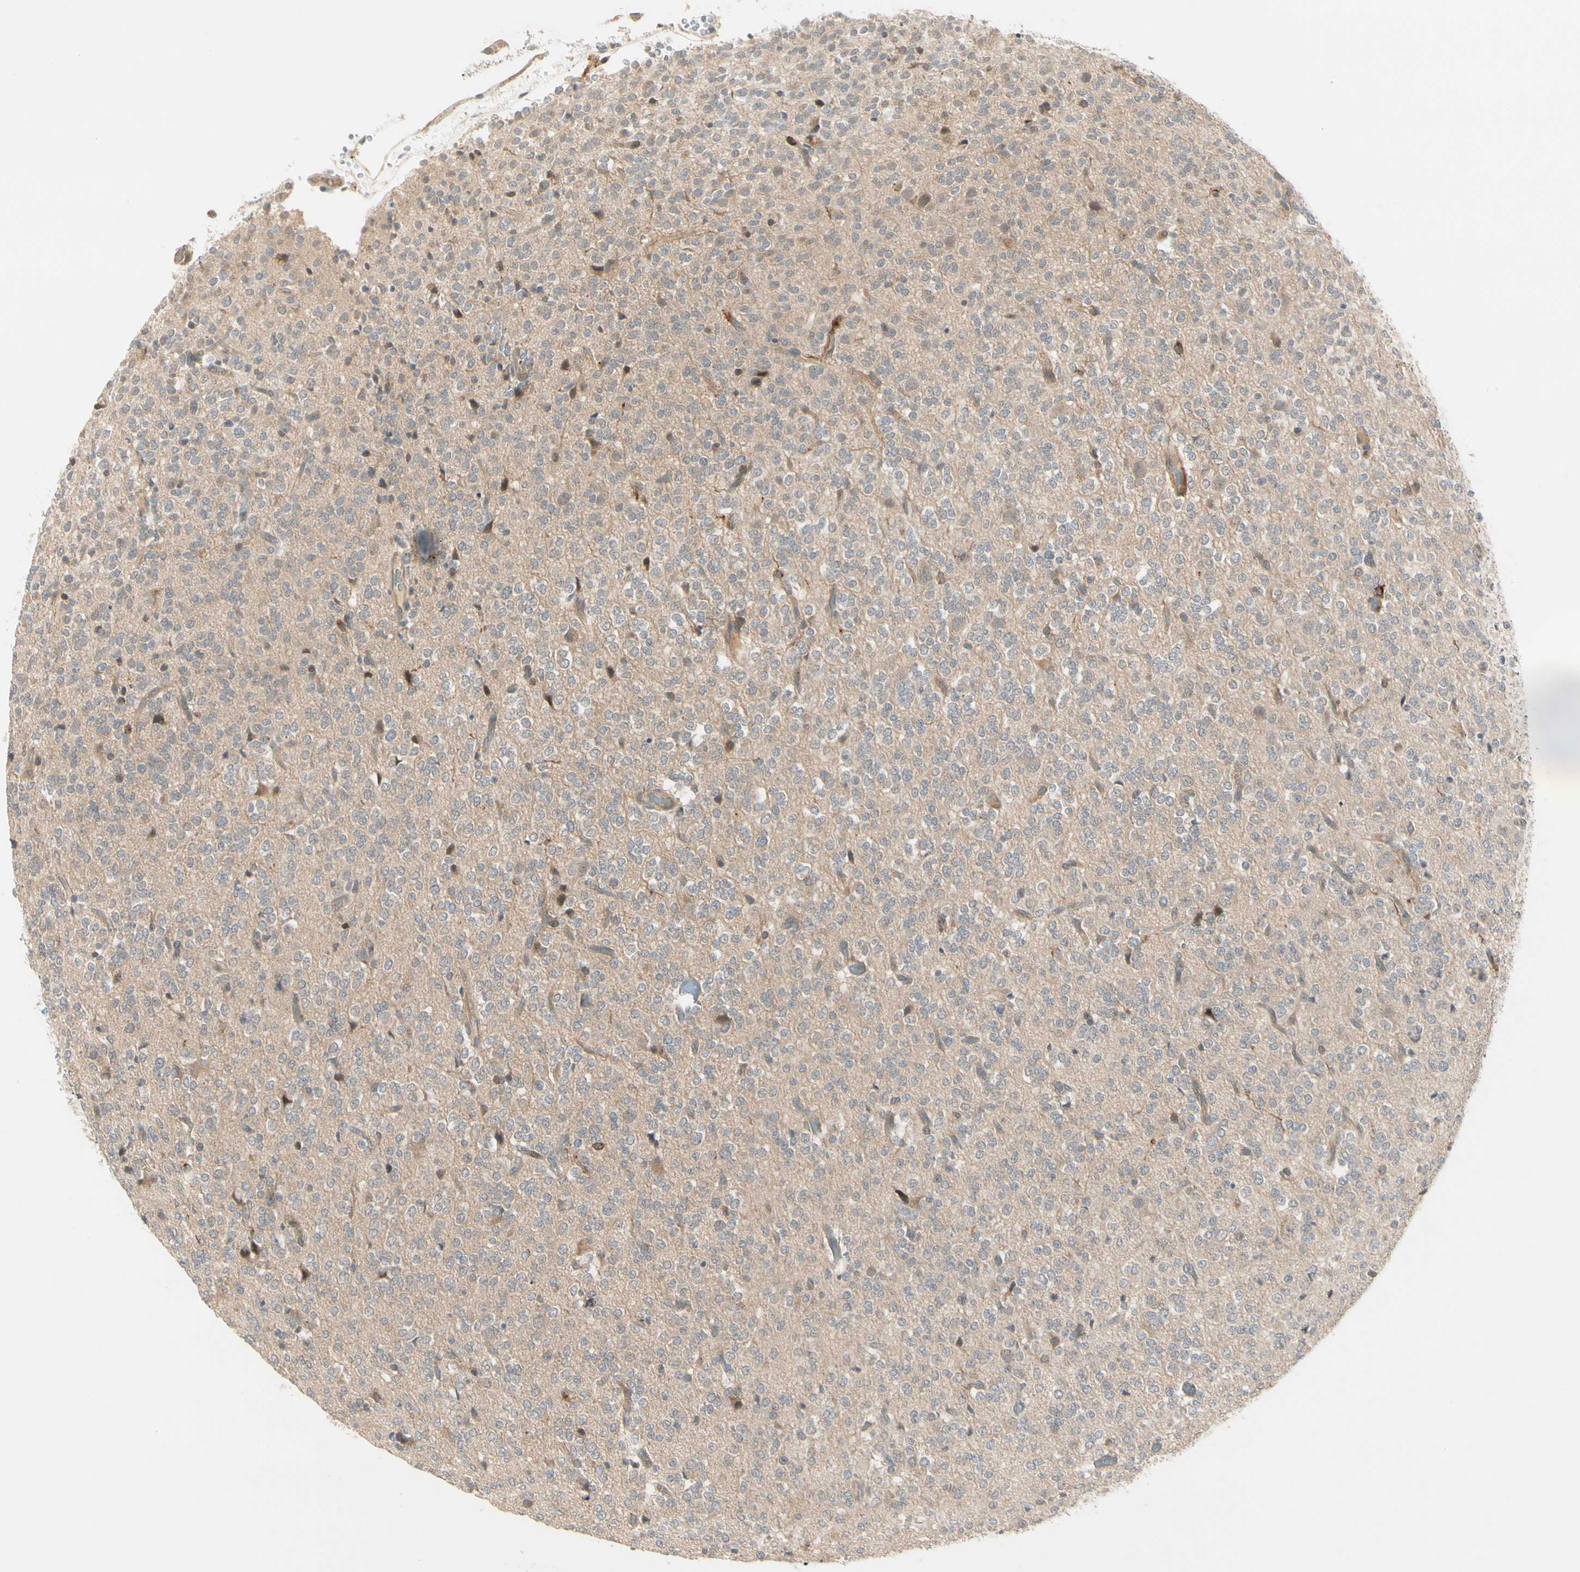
{"staining": {"intensity": "weak", "quantity": ">75%", "location": "cytoplasmic/membranous"}, "tissue": "glioma", "cell_type": "Tumor cells", "image_type": "cancer", "snomed": [{"axis": "morphology", "description": "Glioma, malignant, Low grade"}, {"axis": "topography", "description": "Brain"}], "caption": "Immunohistochemistry micrograph of human glioma stained for a protein (brown), which displays low levels of weak cytoplasmic/membranous positivity in about >75% of tumor cells.", "gene": "F2R", "patient": {"sex": "male", "age": 38}}